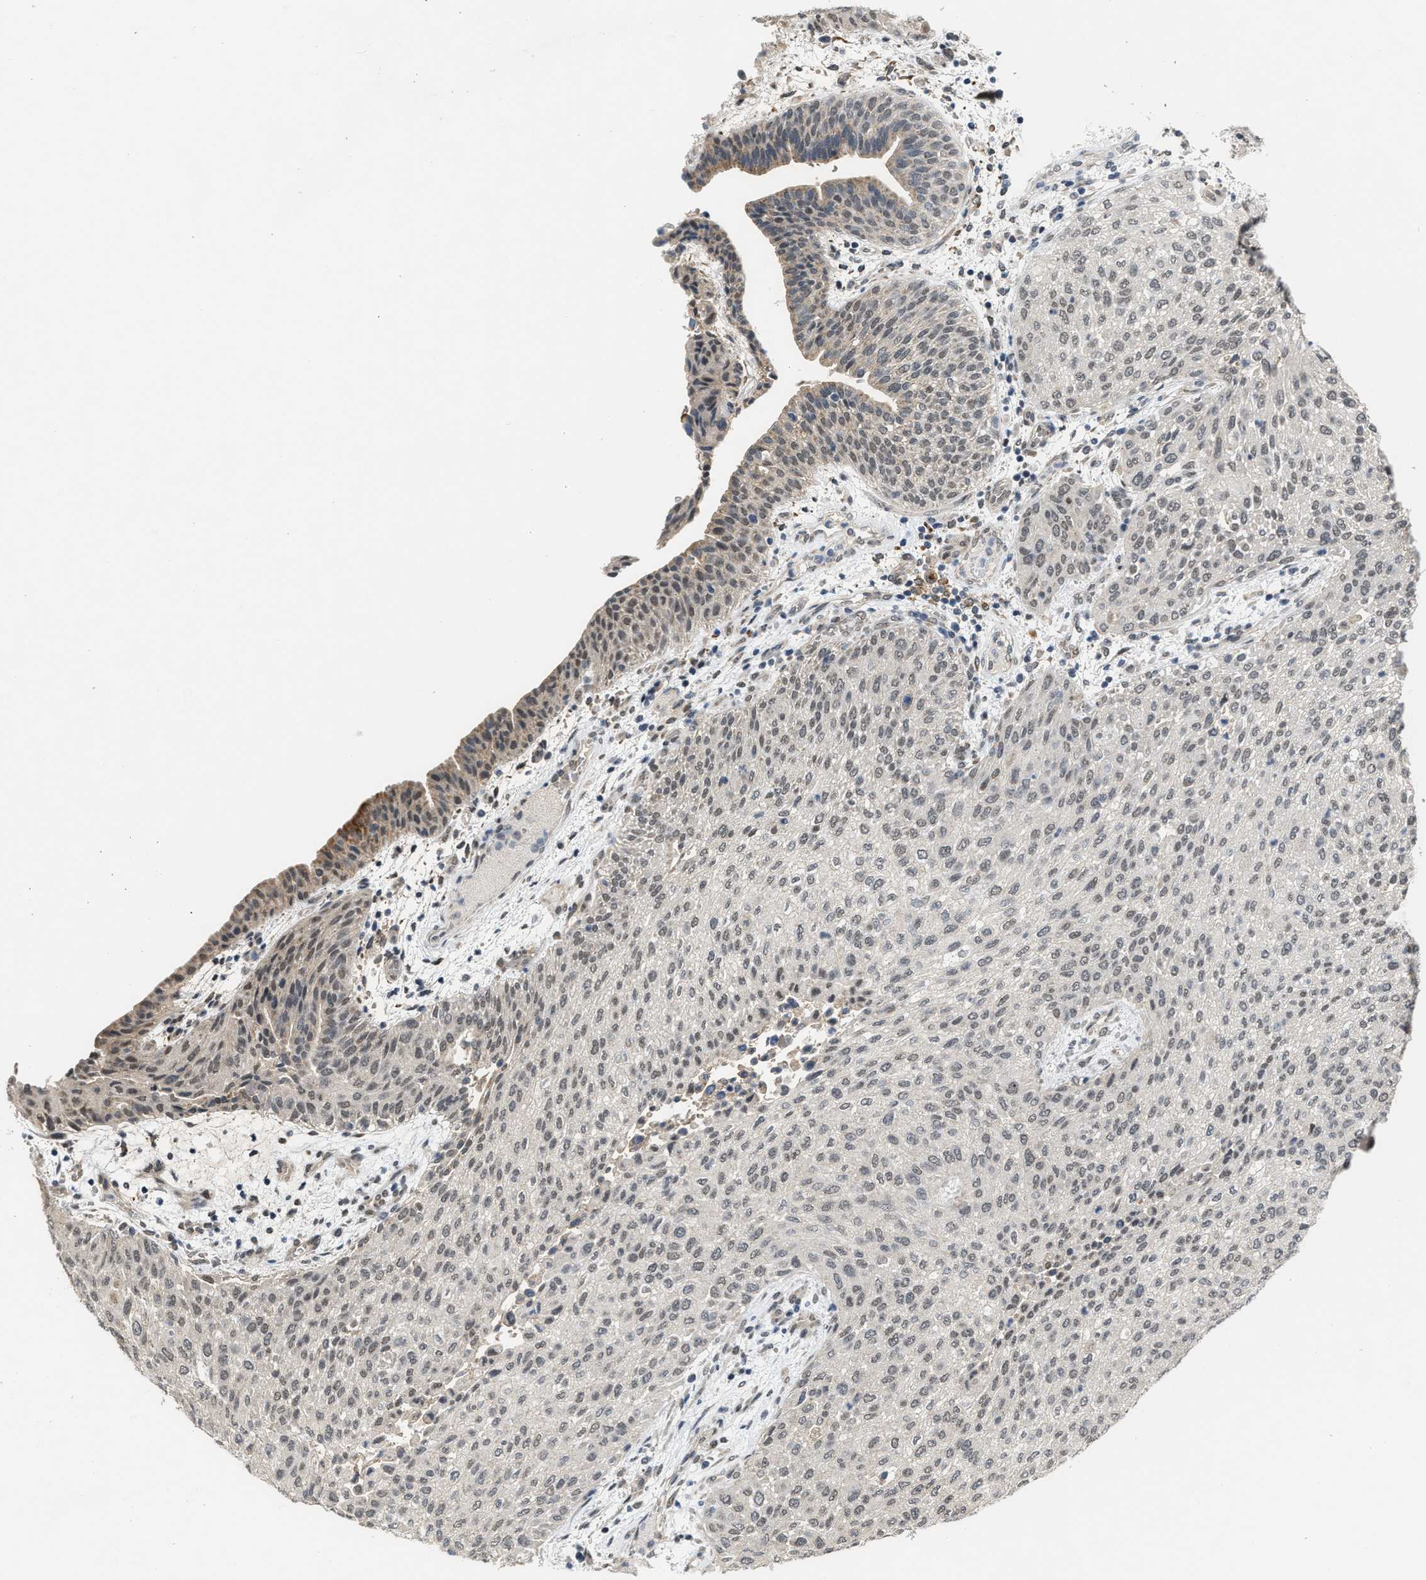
{"staining": {"intensity": "weak", "quantity": "<25%", "location": "cytoplasmic/membranous,nuclear"}, "tissue": "urothelial cancer", "cell_type": "Tumor cells", "image_type": "cancer", "snomed": [{"axis": "morphology", "description": "Urothelial carcinoma, Low grade"}, {"axis": "morphology", "description": "Urothelial carcinoma, High grade"}, {"axis": "topography", "description": "Urinary bladder"}], "caption": "Photomicrograph shows no significant protein staining in tumor cells of urothelial cancer. The staining was performed using DAB (3,3'-diaminobenzidine) to visualize the protein expression in brown, while the nuclei were stained in blue with hematoxylin (Magnification: 20x).", "gene": "KIF24", "patient": {"sex": "male", "age": 35}}